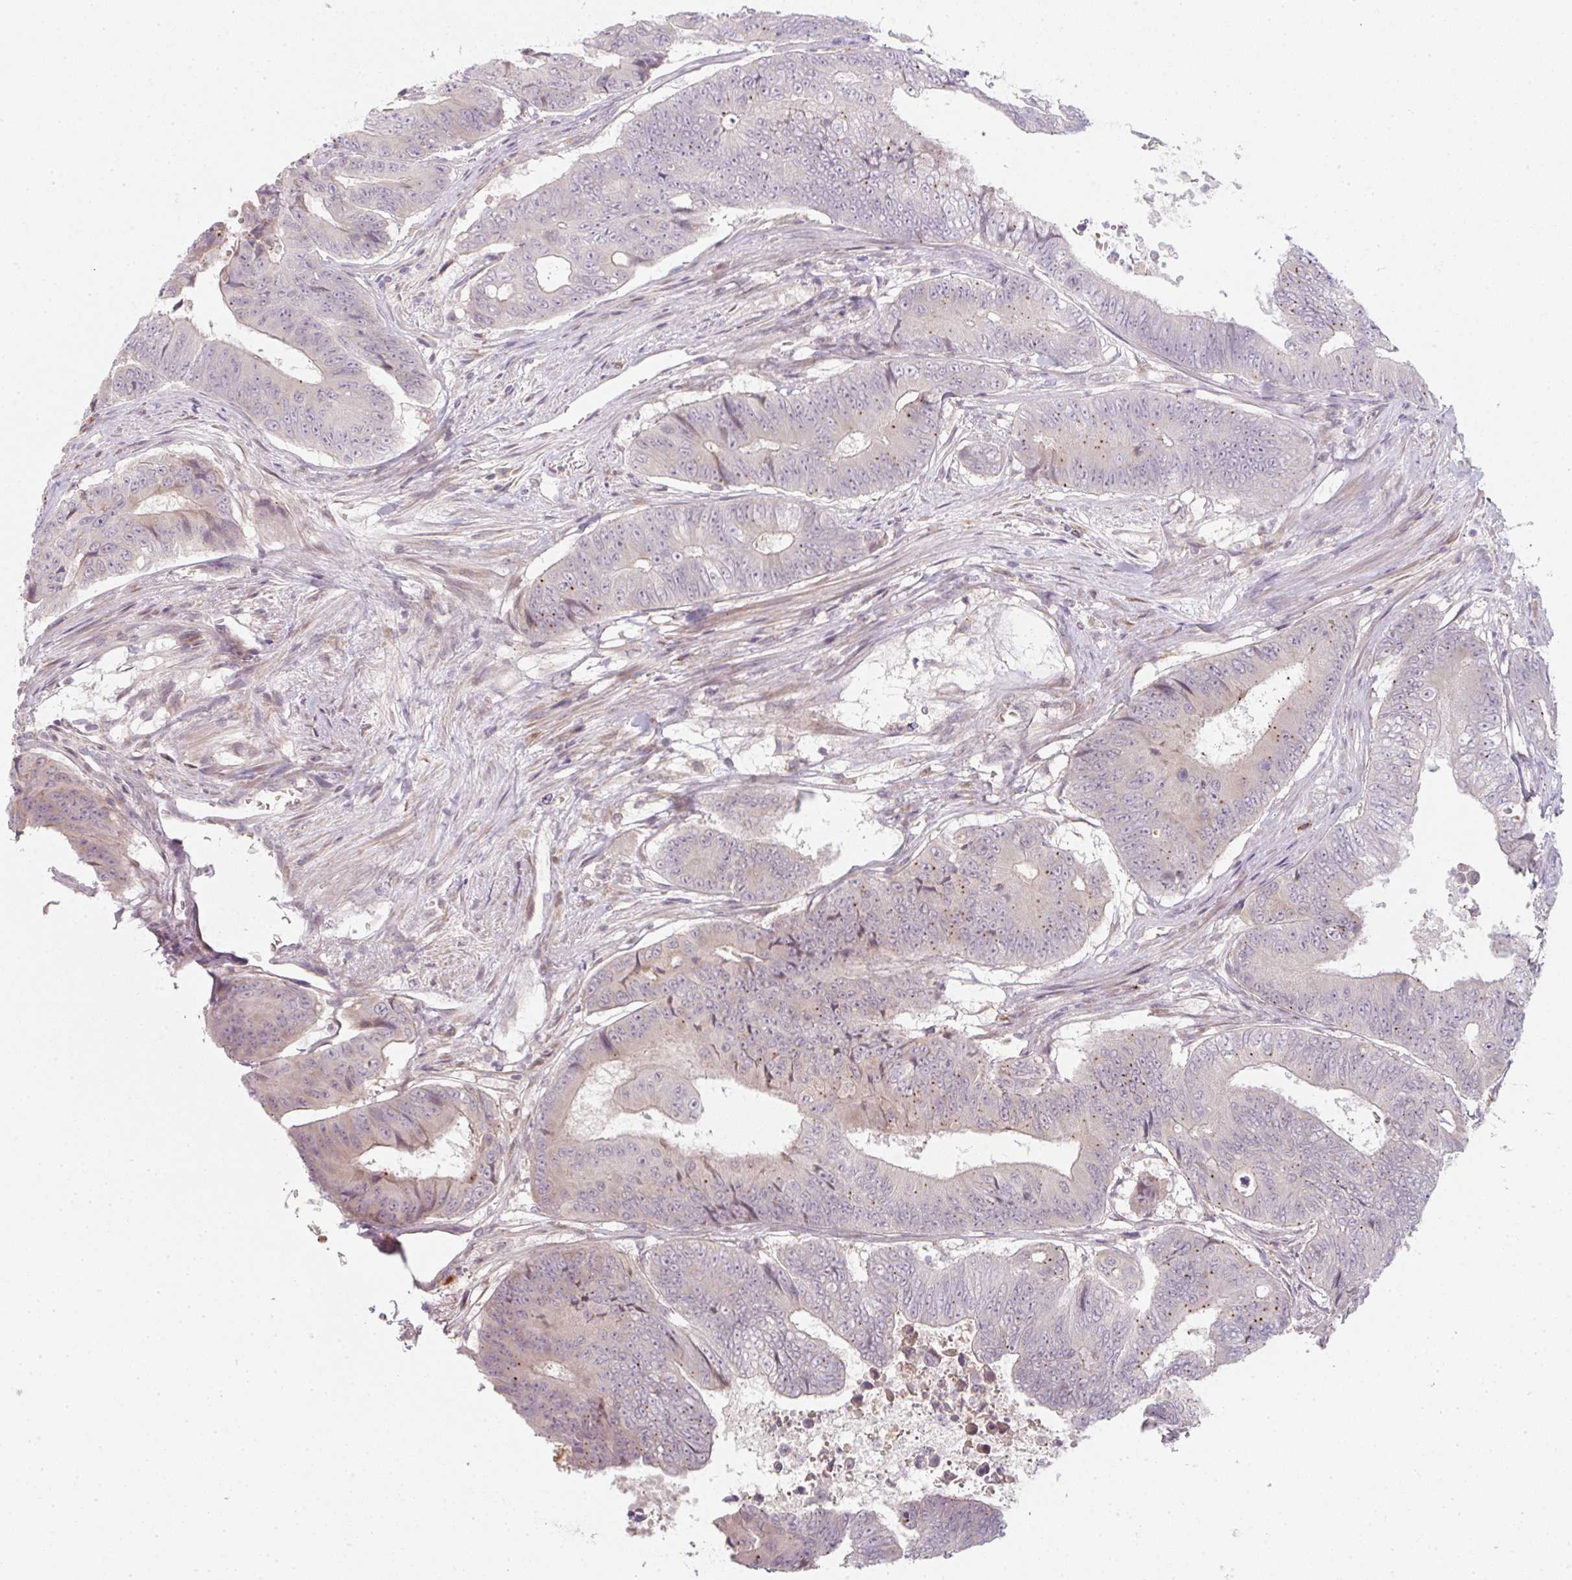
{"staining": {"intensity": "moderate", "quantity": "<25%", "location": "cytoplasmic/membranous"}, "tissue": "colorectal cancer", "cell_type": "Tumor cells", "image_type": "cancer", "snomed": [{"axis": "morphology", "description": "Adenocarcinoma, NOS"}, {"axis": "topography", "description": "Colon"}], "caption": "A brown stain labels moderate cytoplasmic/membranous staining of a protein in human colorectal cancer tumor cells.", "gene": "TMEM237", "patient": {"sex": "female", "age": 48}}